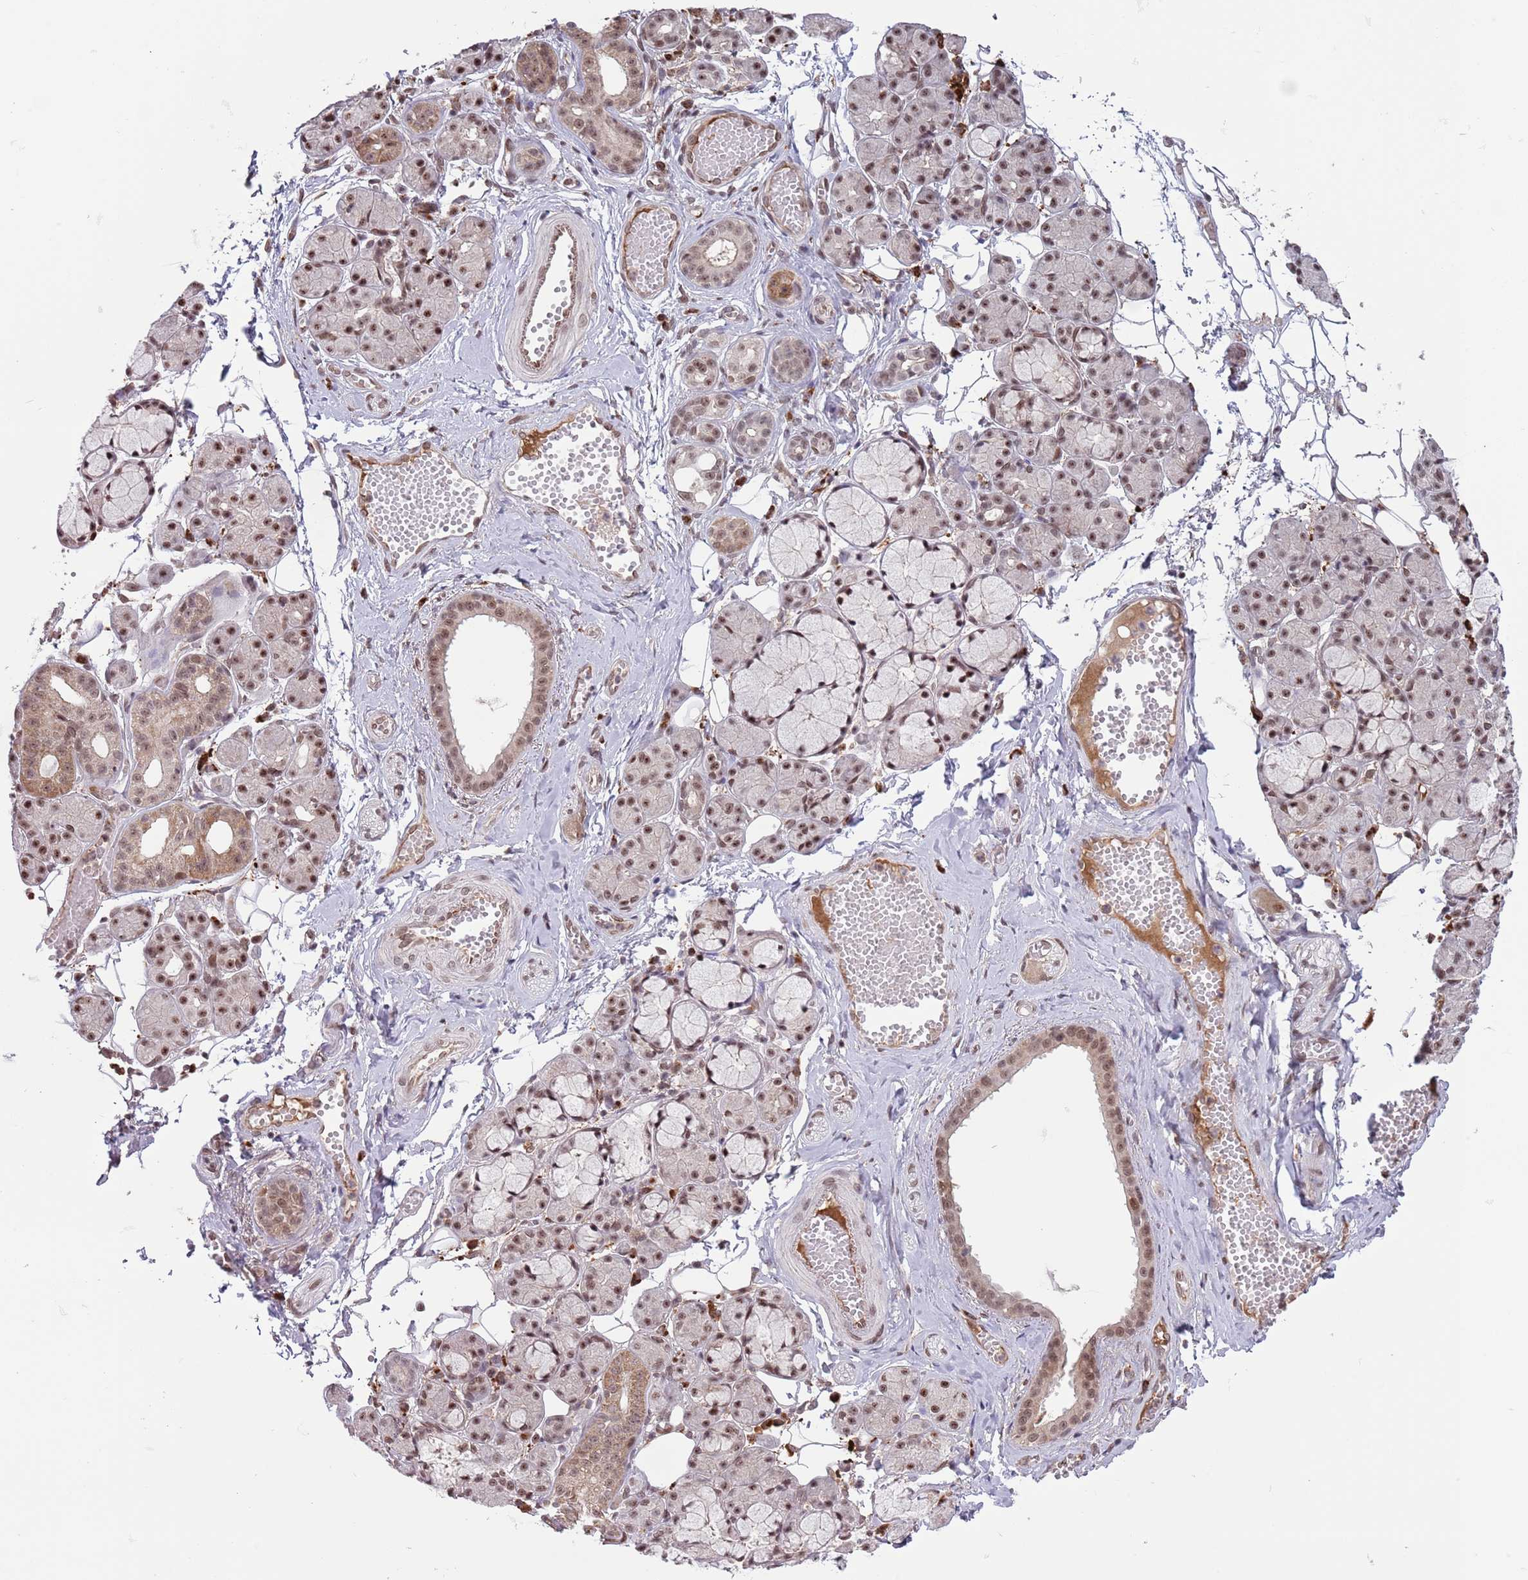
{"staining": {"intensity": "moderate", "quantity": ">75%", "location": "cytoplasmic/membranous,nuclear"}, "tissue": "salivary gland", "cell_type": "Glandular cells", "image_type": "normal", "snomed": [{"axis": "morphology", "description": "Normal tissue, NOS"}, {"axis": "topography", "description": "Salivary gland"}], "caption": "Immunohistochemical staining of normal human salivary gland demonstrates >75% levels of moderate cytoplasmic/membranous,nuclear protein staining in about >75% of glandular cells. (brown staining indicates protein expression, while blue staining denotes nuclei).", "gene": "SIPA1L3", "patient": {"sex": "male", "age": 63}}